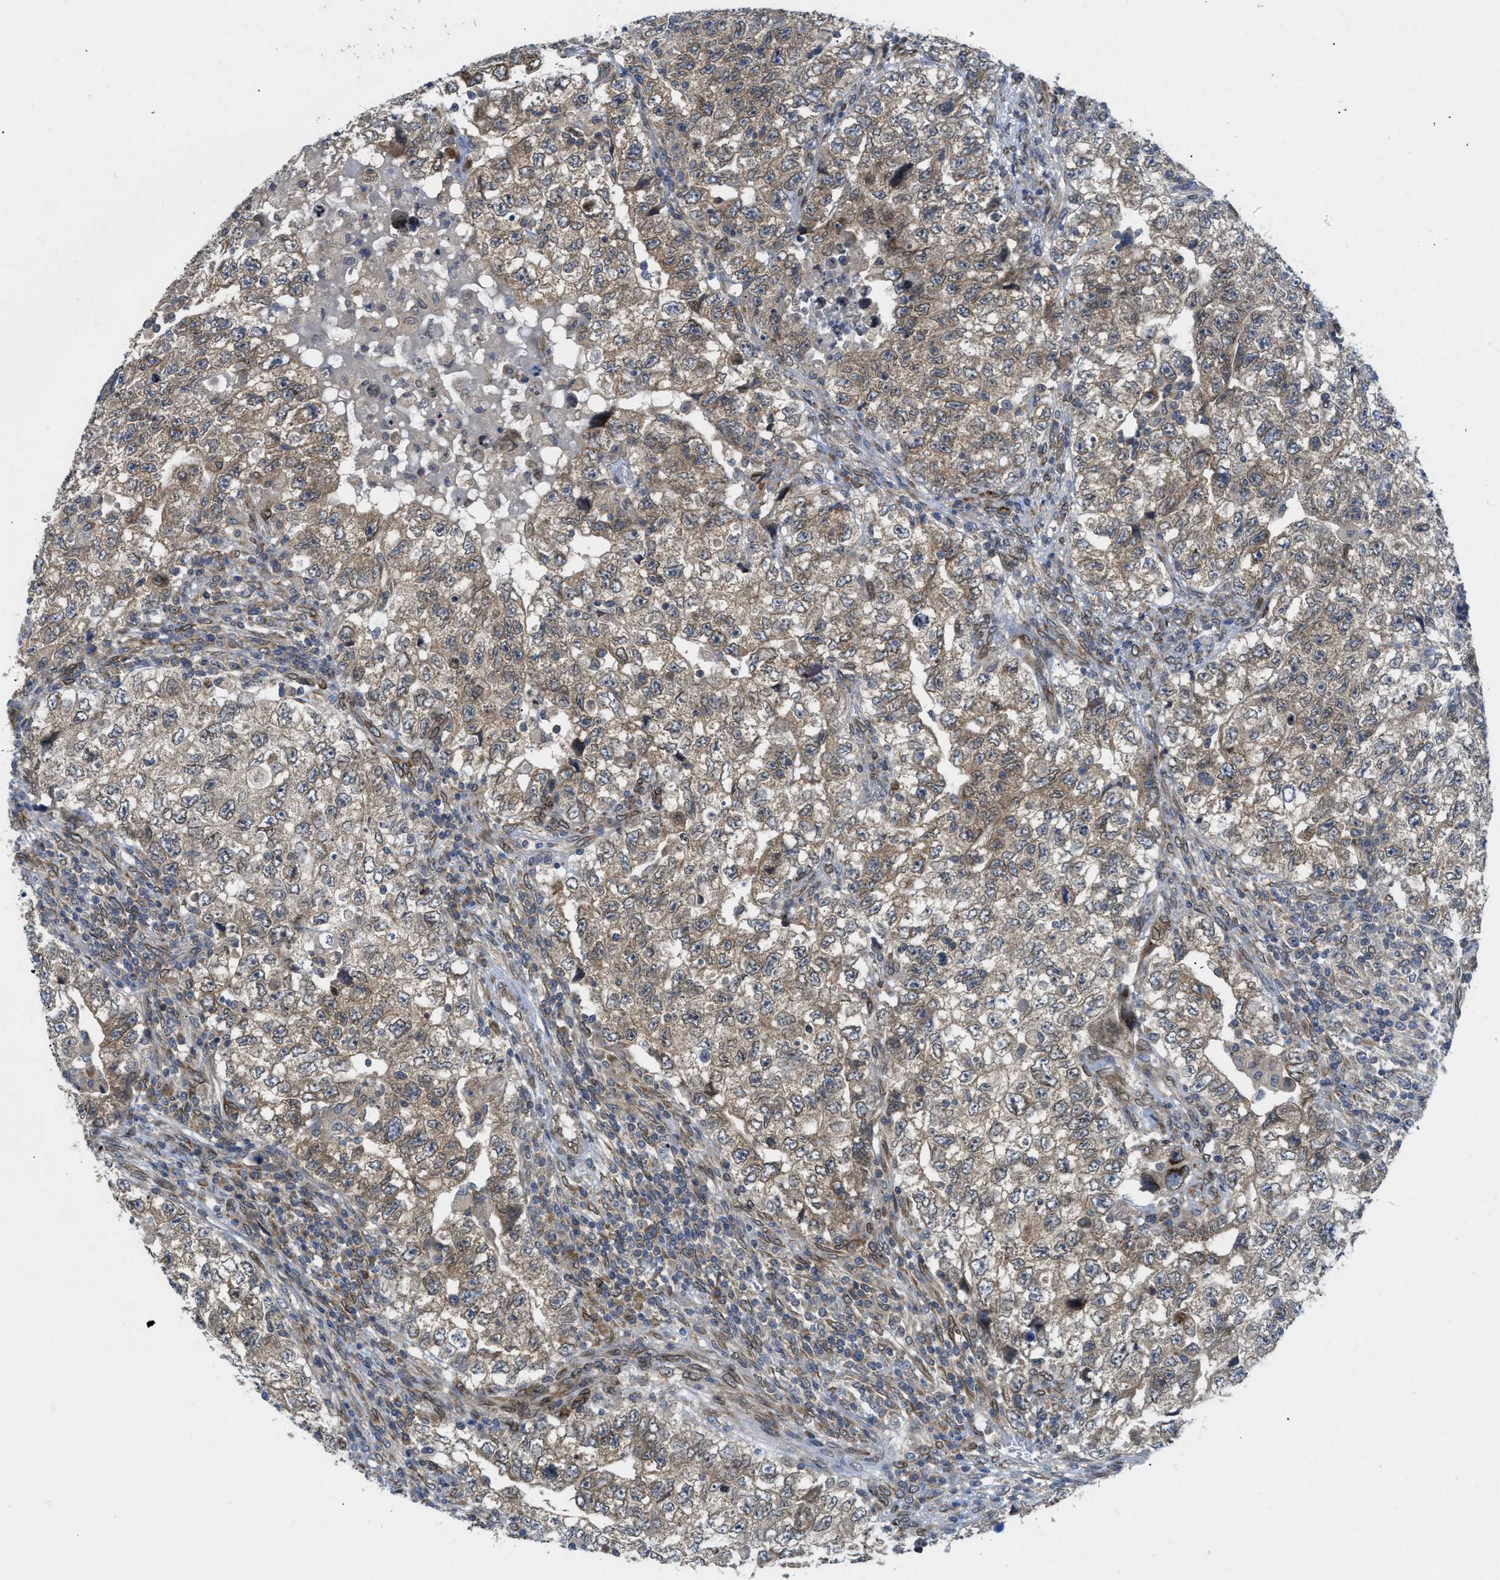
{"staining": {"intensity": "moderate", "quantity": ">75%", "location": "cytoplasmic/membranous"}, "tissue": "testis cancer", "cell_type": "Tumor cells", "image_type": "cancer", "snomed": [{"axis": "morphology", "description": "Carcinoma, Embryonal, NOS"}, {"axis": "topography", "description": "Testis"}], "caption": "This is an image of immunohistochemistry (IHC) staining of embryonal carcinoma (testis), which shows moderate staining in the cytoplasmic/membranous of tumor cells.", "gene": "EIF2AK3", "patient": {"sex": "male", "age": 36}}